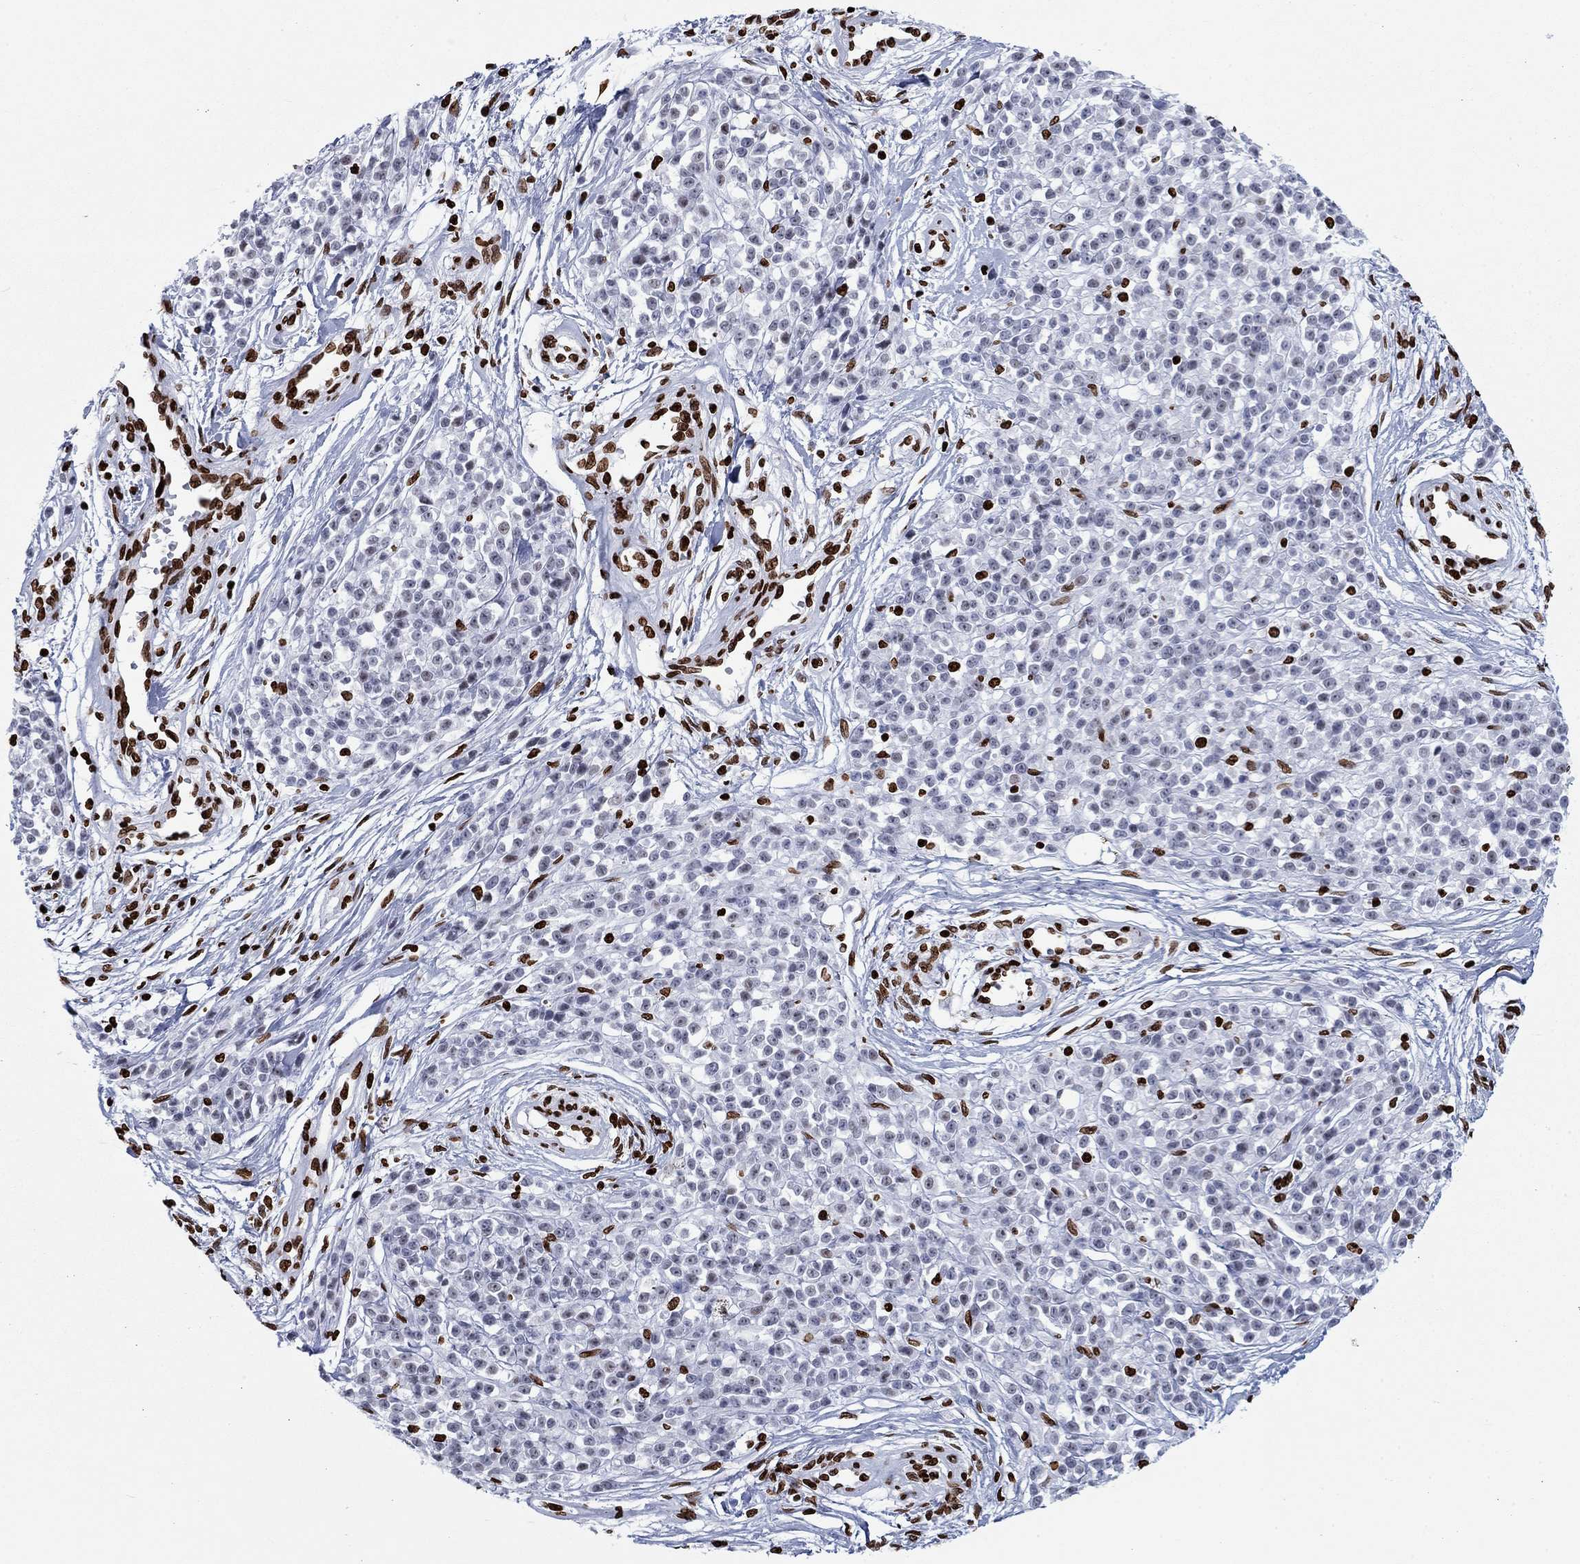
{"staining": {"intensity": "negative", "quantity": "none", "location": "none"}, "tissue": "melanoma", "cell_type": "Tumor cells", "image_type": "cancer", "snomed": [{"axis": "morphology", "description": "Malignant melanoma, NOS"}, {"axis": "topography", "description": "Skin"}, {"axis": "topography", "description": "Skin of trunk"}], "caption": "IHC micrograph of neoplastic tissue: melanoma stained with DAB (3,3'-diaminobenzidine) displays no significant protein positivity in tumor cells. (DAB (3,3'-diaminobenzidine) IHC with hematoxylin counter stain).", "gene": "H1-5", "patient": {"sex": "male", "age": 74}}